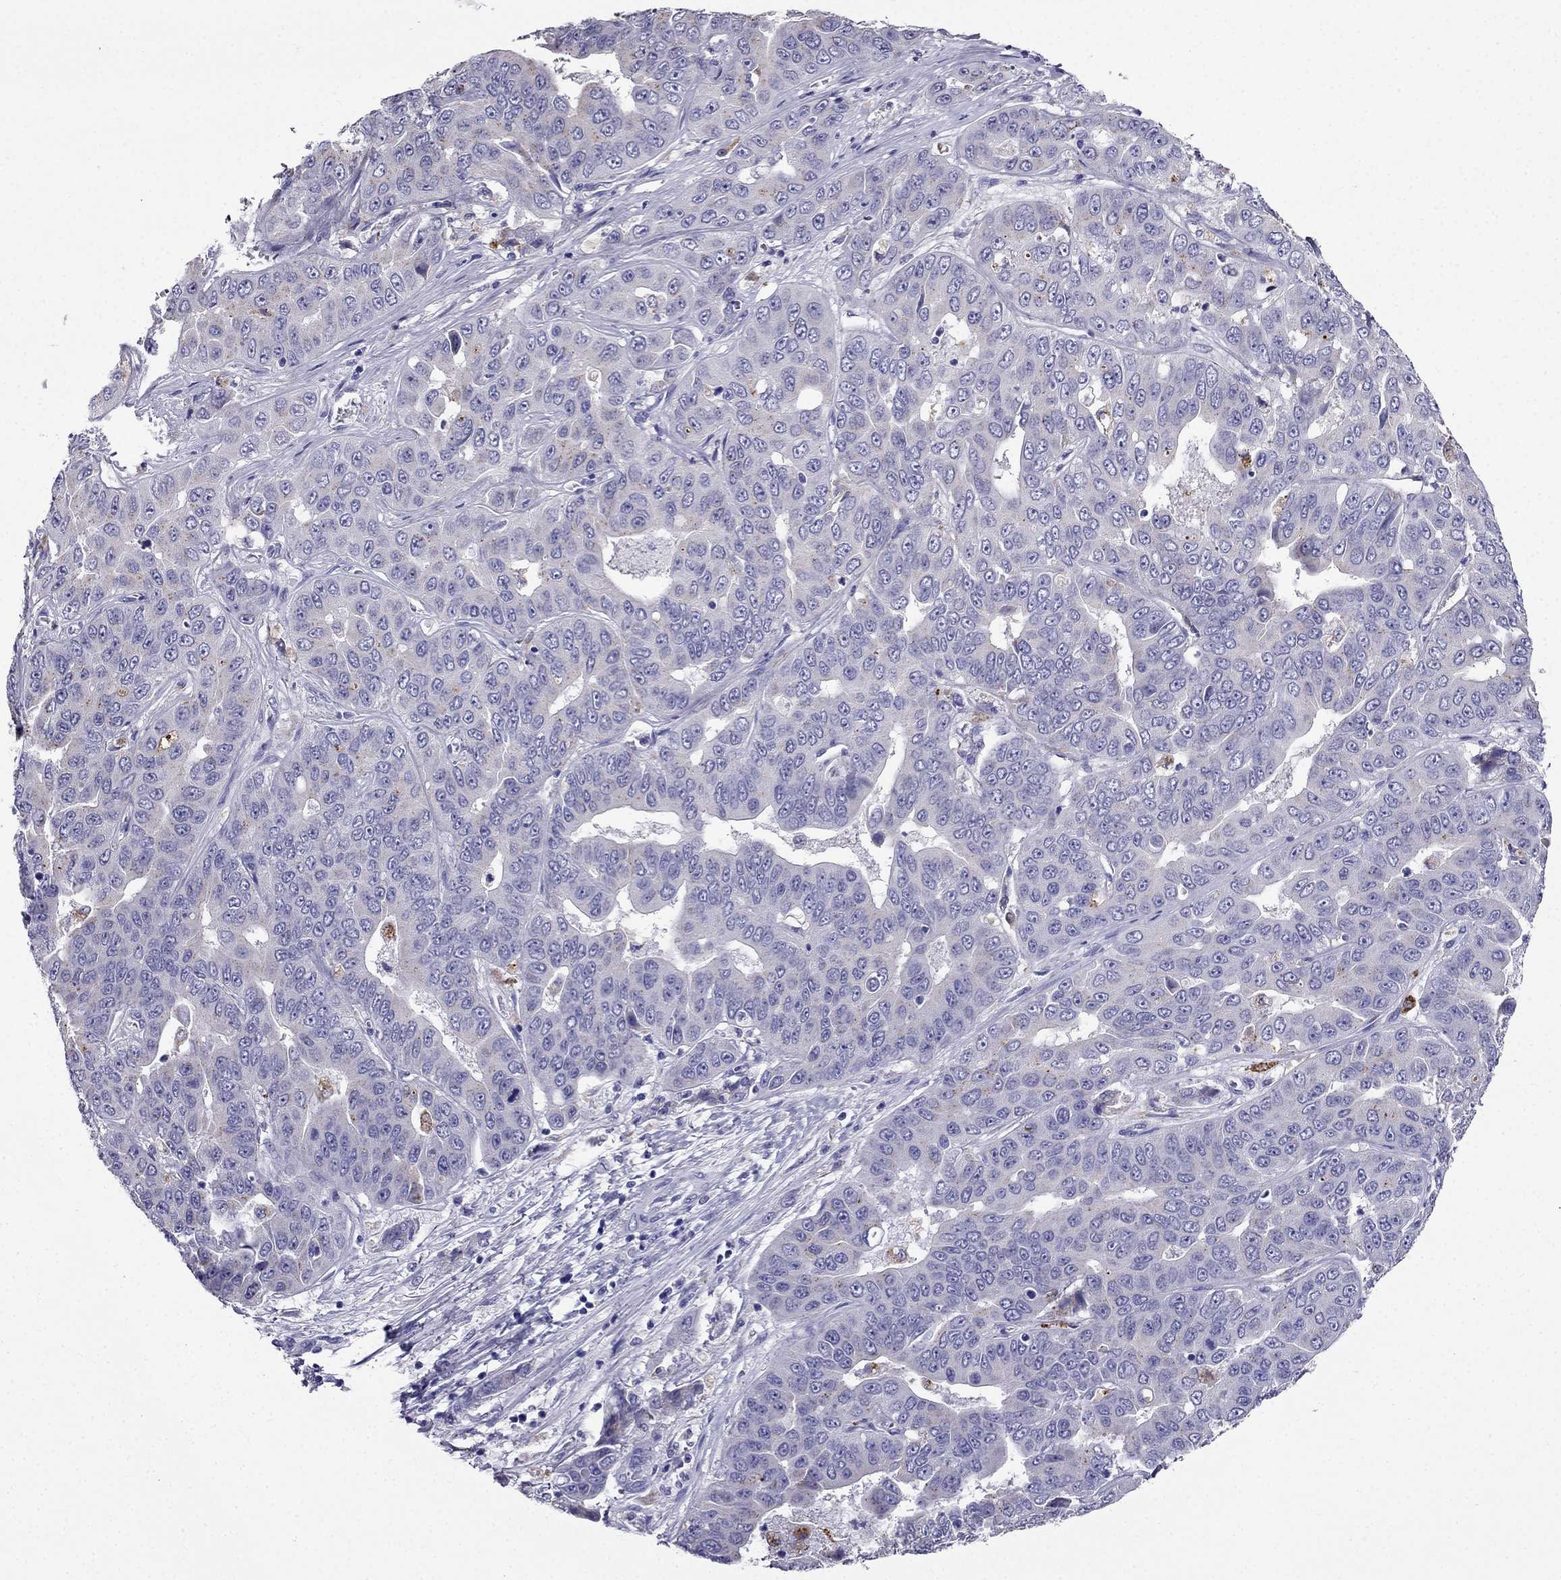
{"staining": {"intensity": "negative", "quantity": "none", "location": "none"}, "tissue": "liver cancer", "cell_type": "Tumor cells", "image_type": "cancer", "snomed": [{"axis": "morphology", "description": "Cholangiocarcinoma"}, {"axis": "topography", "description": "Liver"}], "caption": "IHC histopathology image of human liver cholangiocarcinoma stained for a protein (brown), which shows no staining in tumor cells.", "gene": "PTH", "patient": {"sex": "female", "age": 52}}